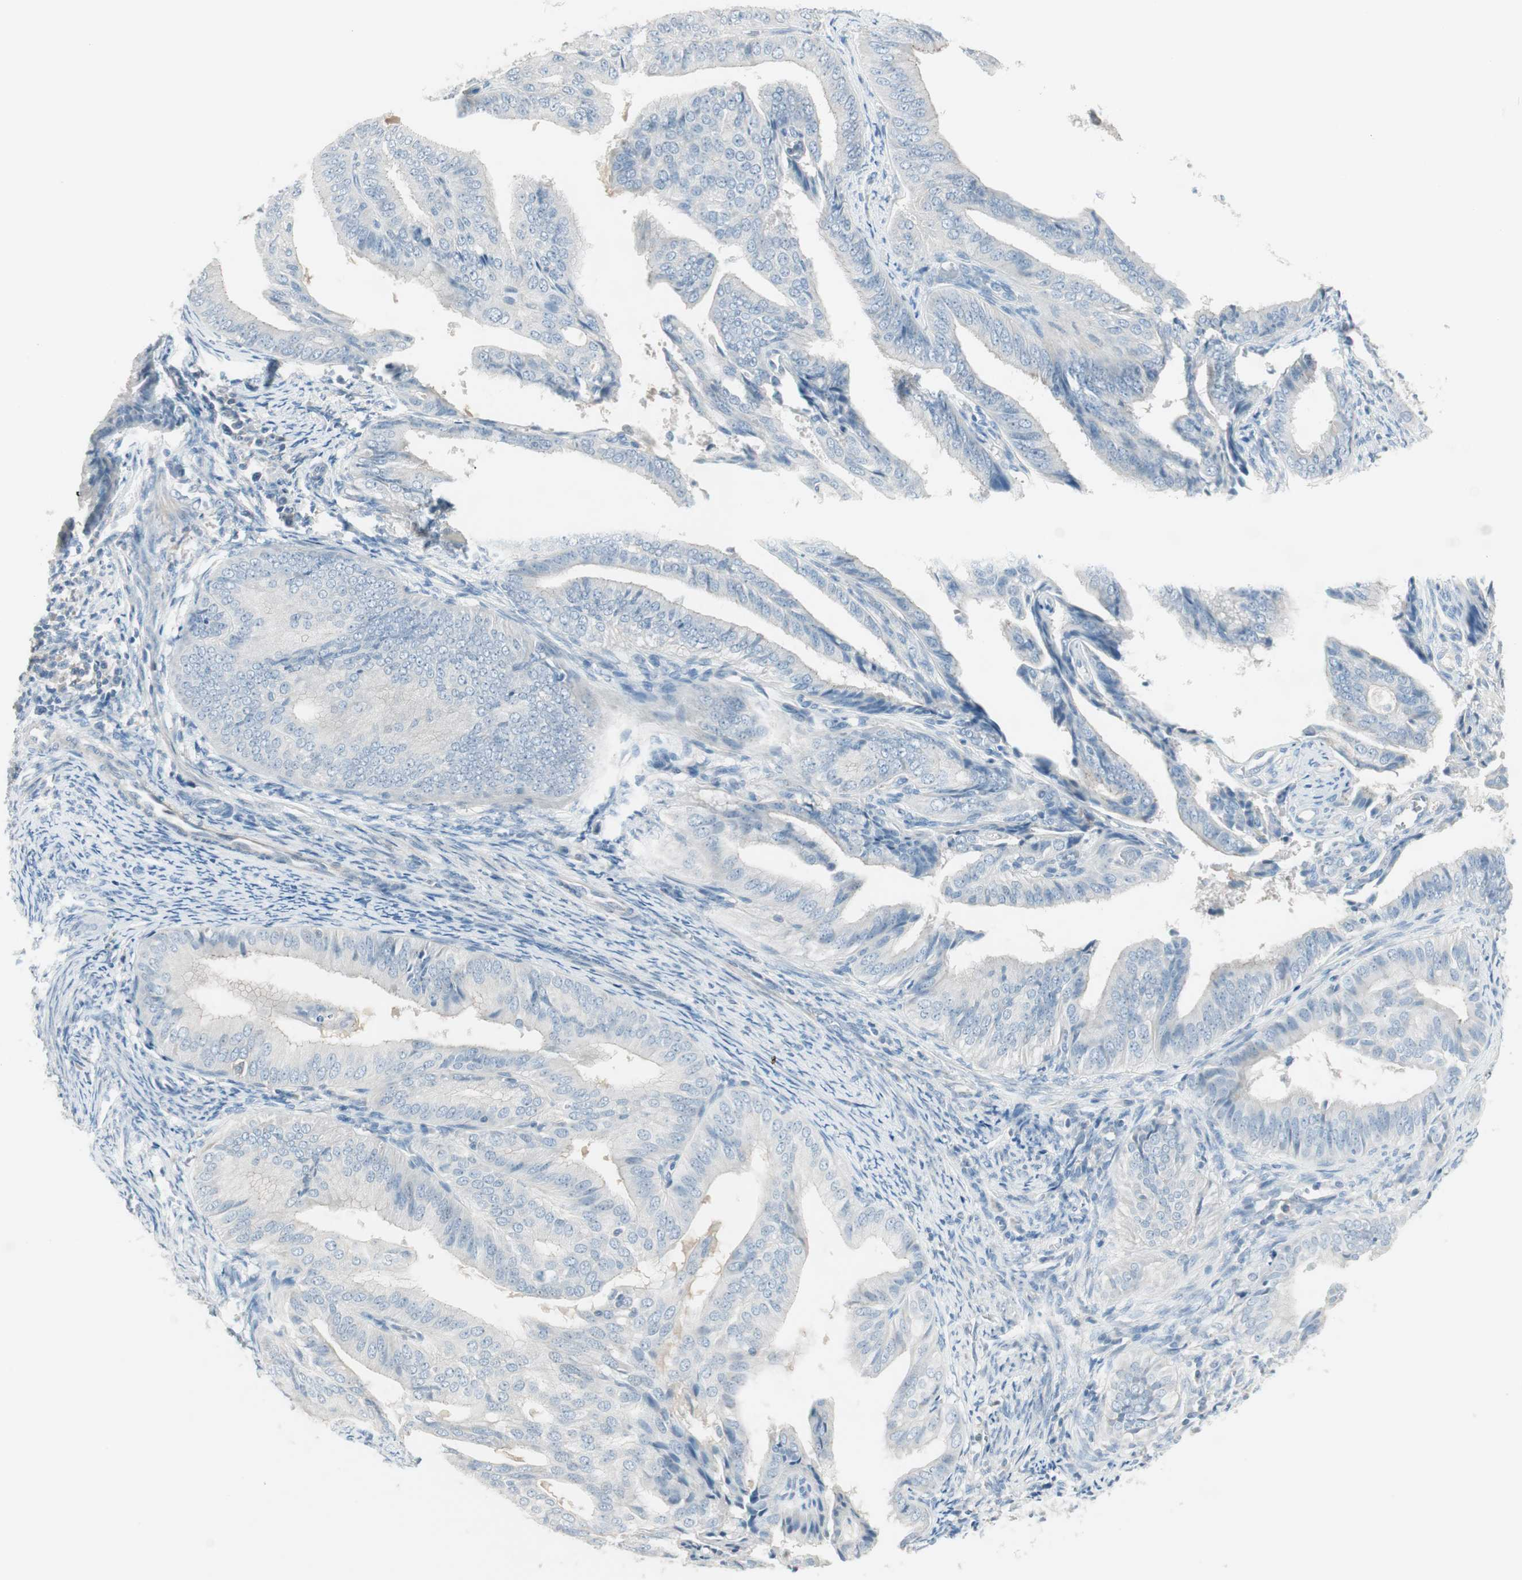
{"staining": {"intensity": "negative", "quantity": "none", "location": "none"}, "tissue": "endometrial cancer", "cell_type": "Tumor cells", "image_type": "cancer", "snomed": [{"axis": "morphology", "description": "Adenocarcinoma, NOS"}, {"axis": "topography", "description": "Endometrium"}], "caption": "IHC of endometrial cancer exhibits no staining in tumor cells.", "gene": "ITLN2", "patient": {"sex": "female", "age": 58}}